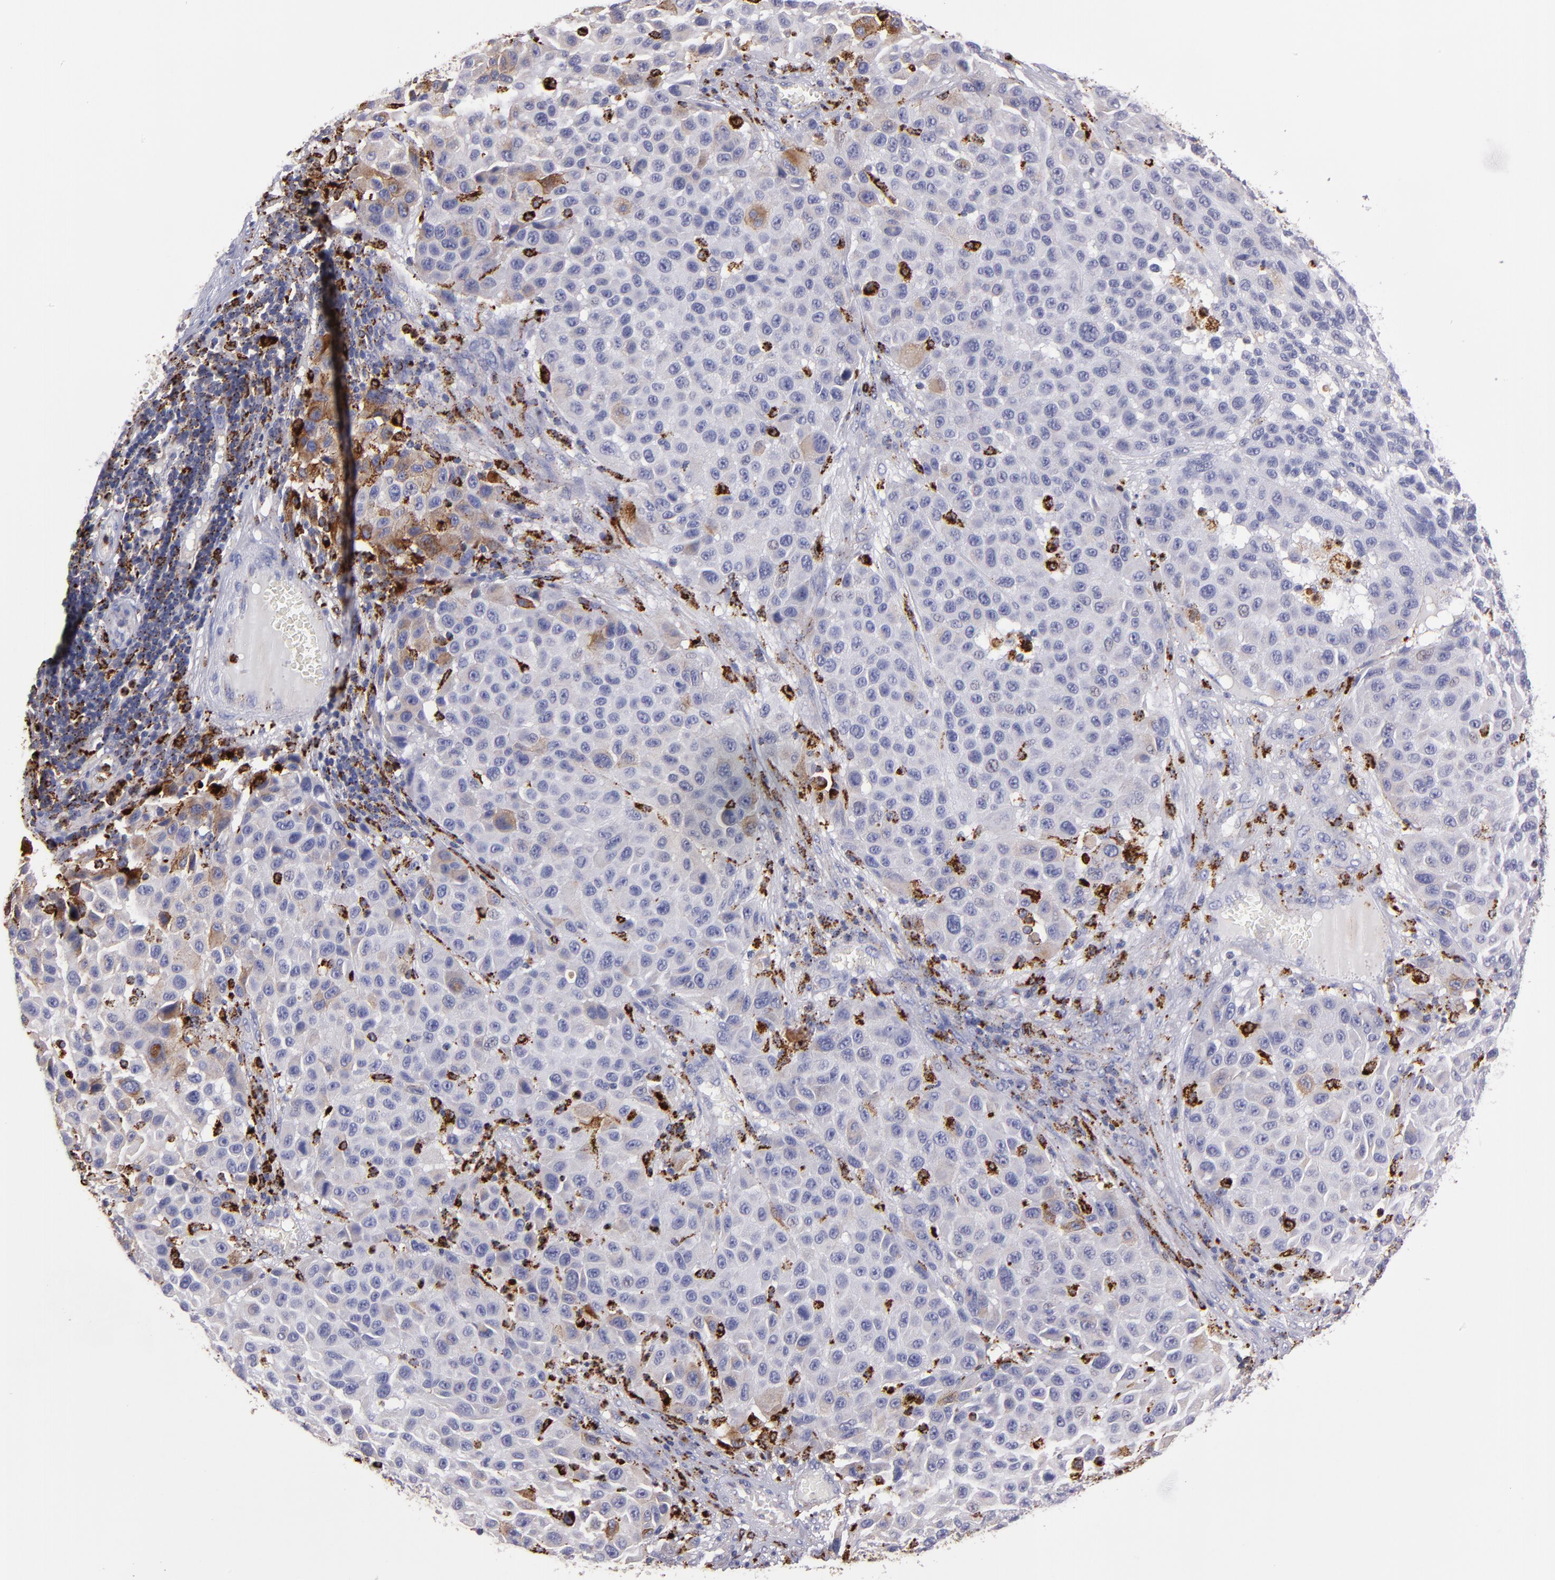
{"staining": {"intensity": "moderate", "quantity": ">75%", "location": "cytoplasmic/membranous"}, "tissue": "melanoma", "cell_type": "Tumor cells", "image_type": "cancer", "snomed": [{"axis": "morphology", "description": "Malignant melanoma, Metastatic site"}, {"axis": "topography", "description": "Lymph node"}], "caption": "Immunohistochemistry photomicrograph of neoplastic tissue: melanoma stained using immunohistochemistry (IHC) shows medium levels of moderate protein expression localized specifically in the cytoplasmic/membranous of tumor cells, appearing as a cytoplasmic/membranous brown color.", "gene": "CTSS", "patient": {"sex": "male", "age": 61}}